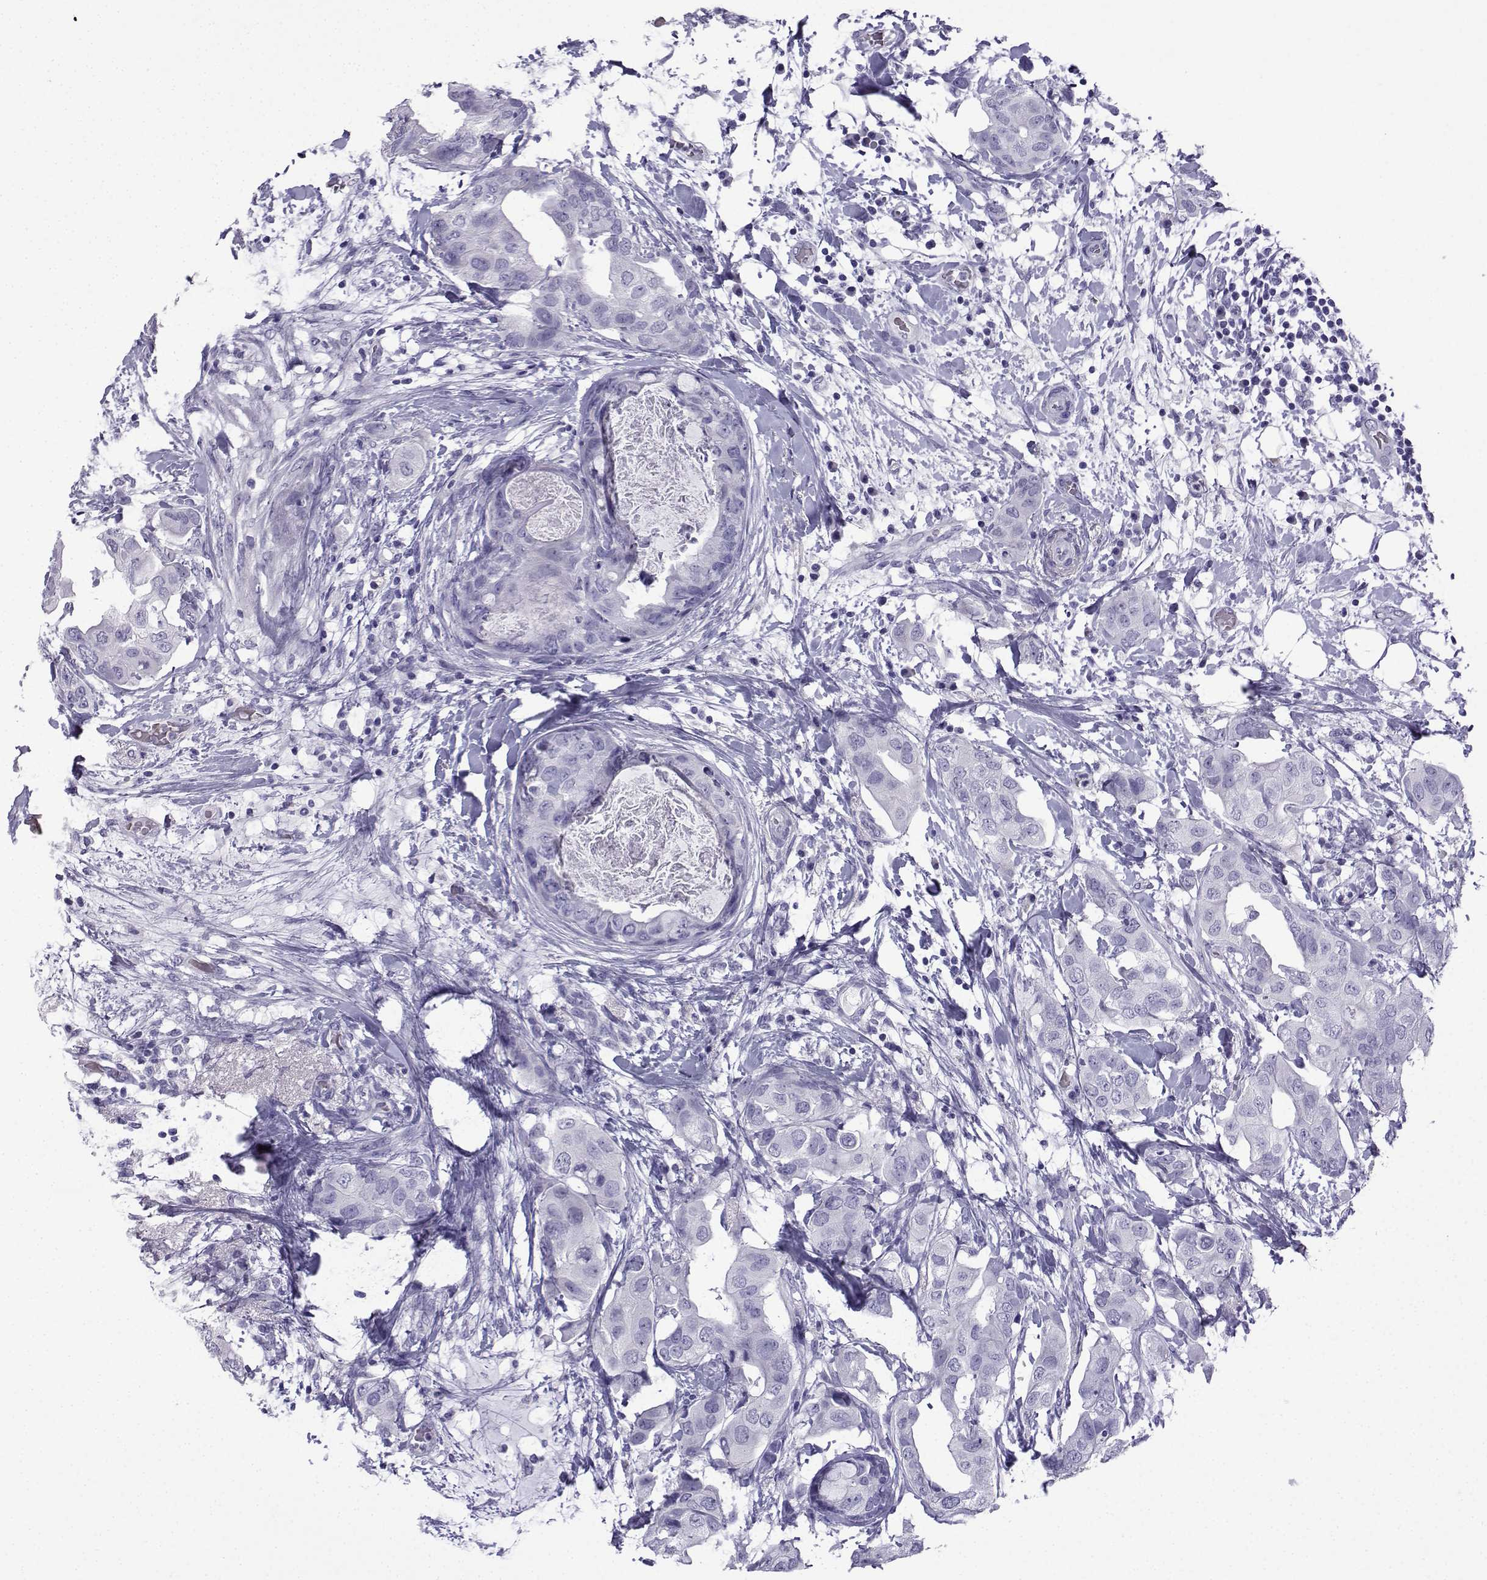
{"staining": {"intensity": "negative", "quantity": "none", "location": "none"}, "tissue": "breast cancer", "cell_type": "Tumor cells", "image_type": "cancer", "snomed": [{"axis": "morphology", "description": "Normal tissue, NOS"}, {"axis": "morphology", "description": "Duct carcinoma"}, {"axis": "topography", "description": "Breast"}], "caption": "Human breast cancer (infiltrating ductal carcinoma) stained for a protein using immunohistochemistry demonstrates no positivity in tumor cells.", "gene": "TRIM46", "patient": {"sex": "female", "age": 40}}